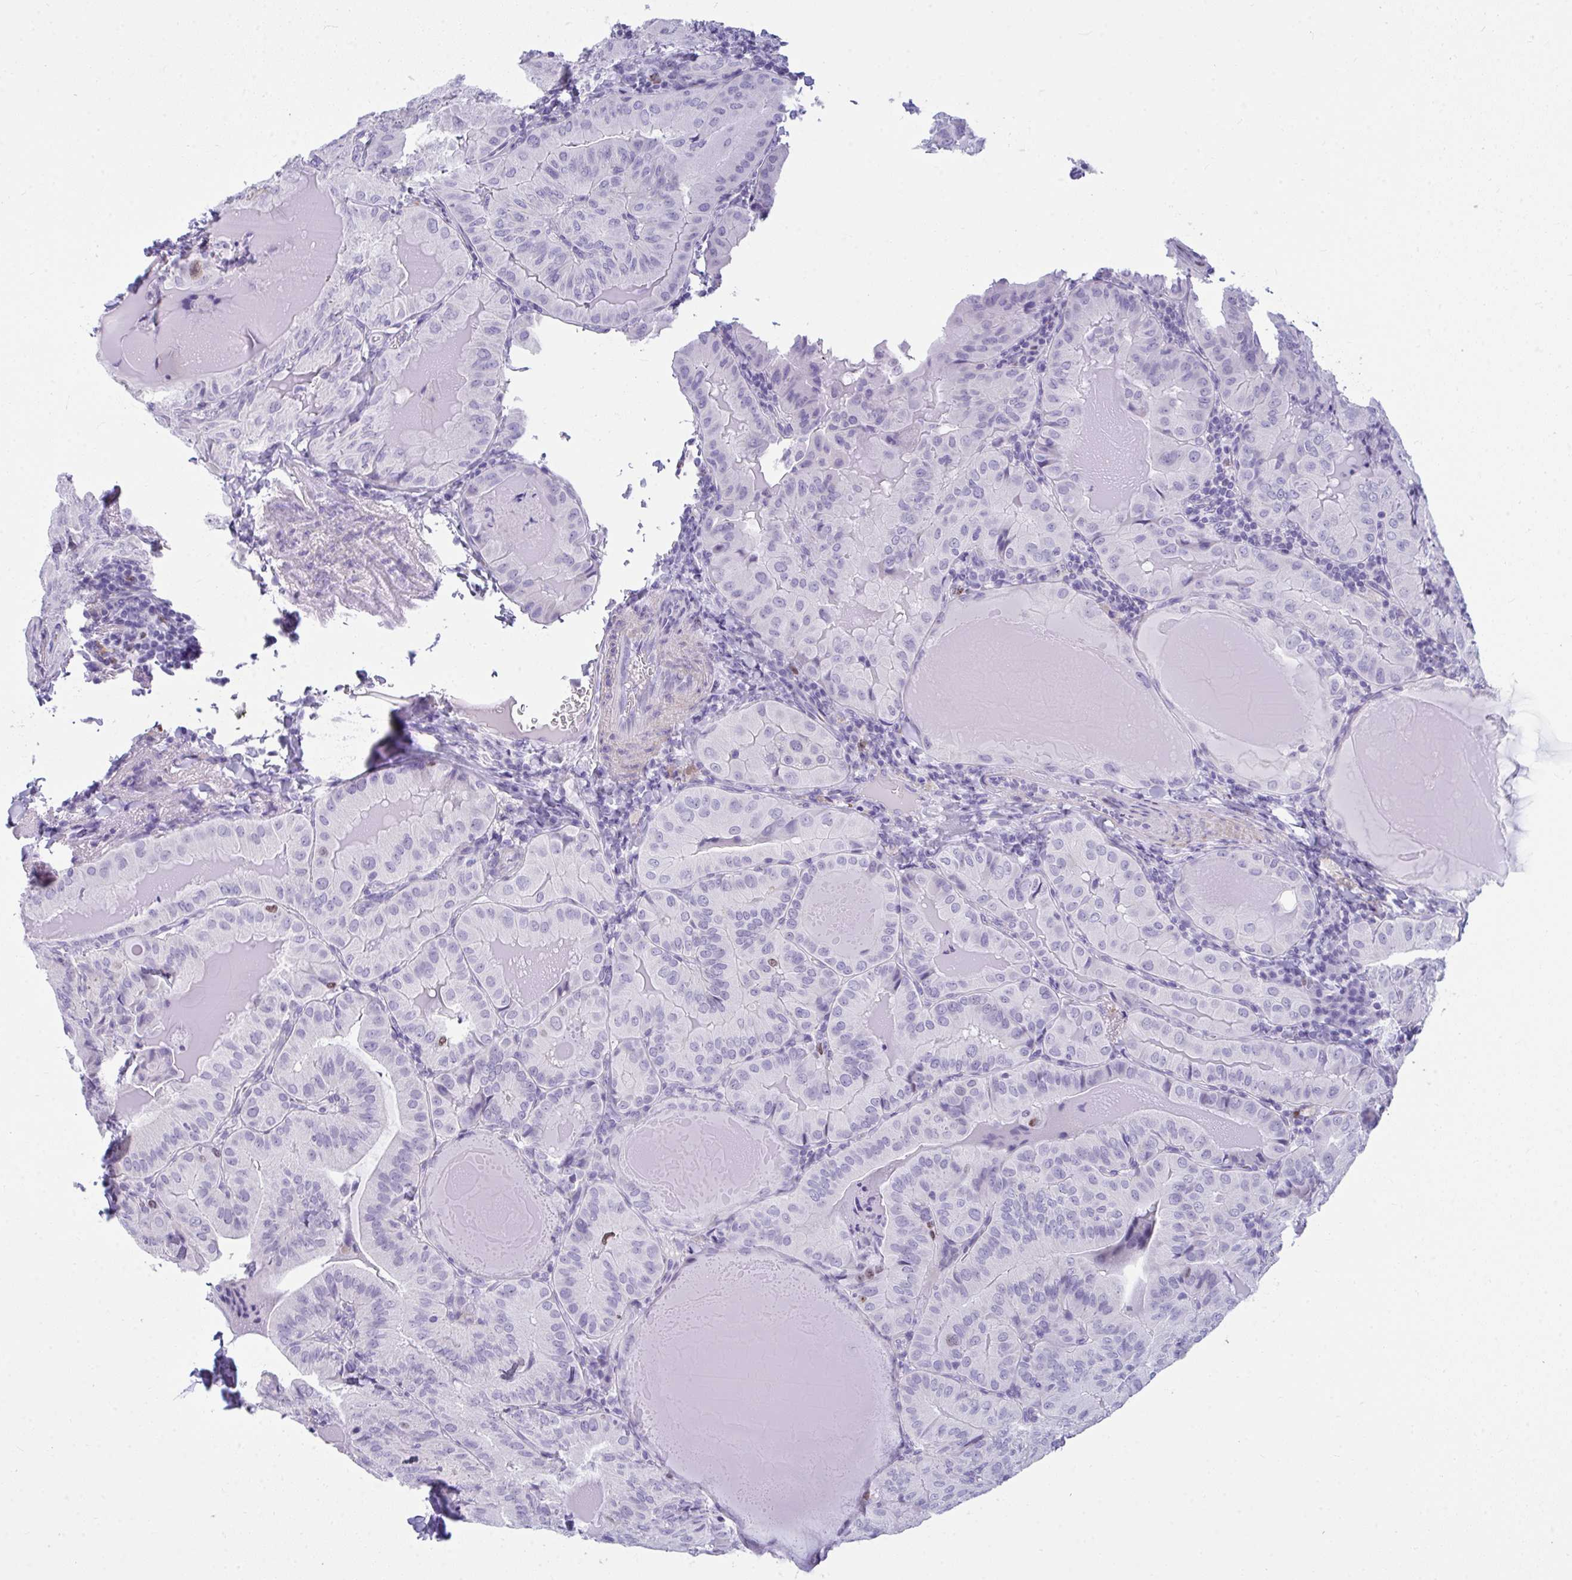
{"staining": {"intensity": "negative", "quantity": "none", "location": "none"}, "tissue": "thyroid cancer", "cell_type": "Tumor cells", "image_type": "cancer", "snomed": [{"axis": "morphology", "description": "Papillary adenocarcinoma, NOS"}, {"axis": "topography", "description": "Thyroid gland"}], "caption": "High power microscopy histopathology image of an IHC micrograph of thyroid cancer, revealing no significant expression in tumor cells.", "gene": "SUZ12", "patient": {"sex": "female", "age": 68}}